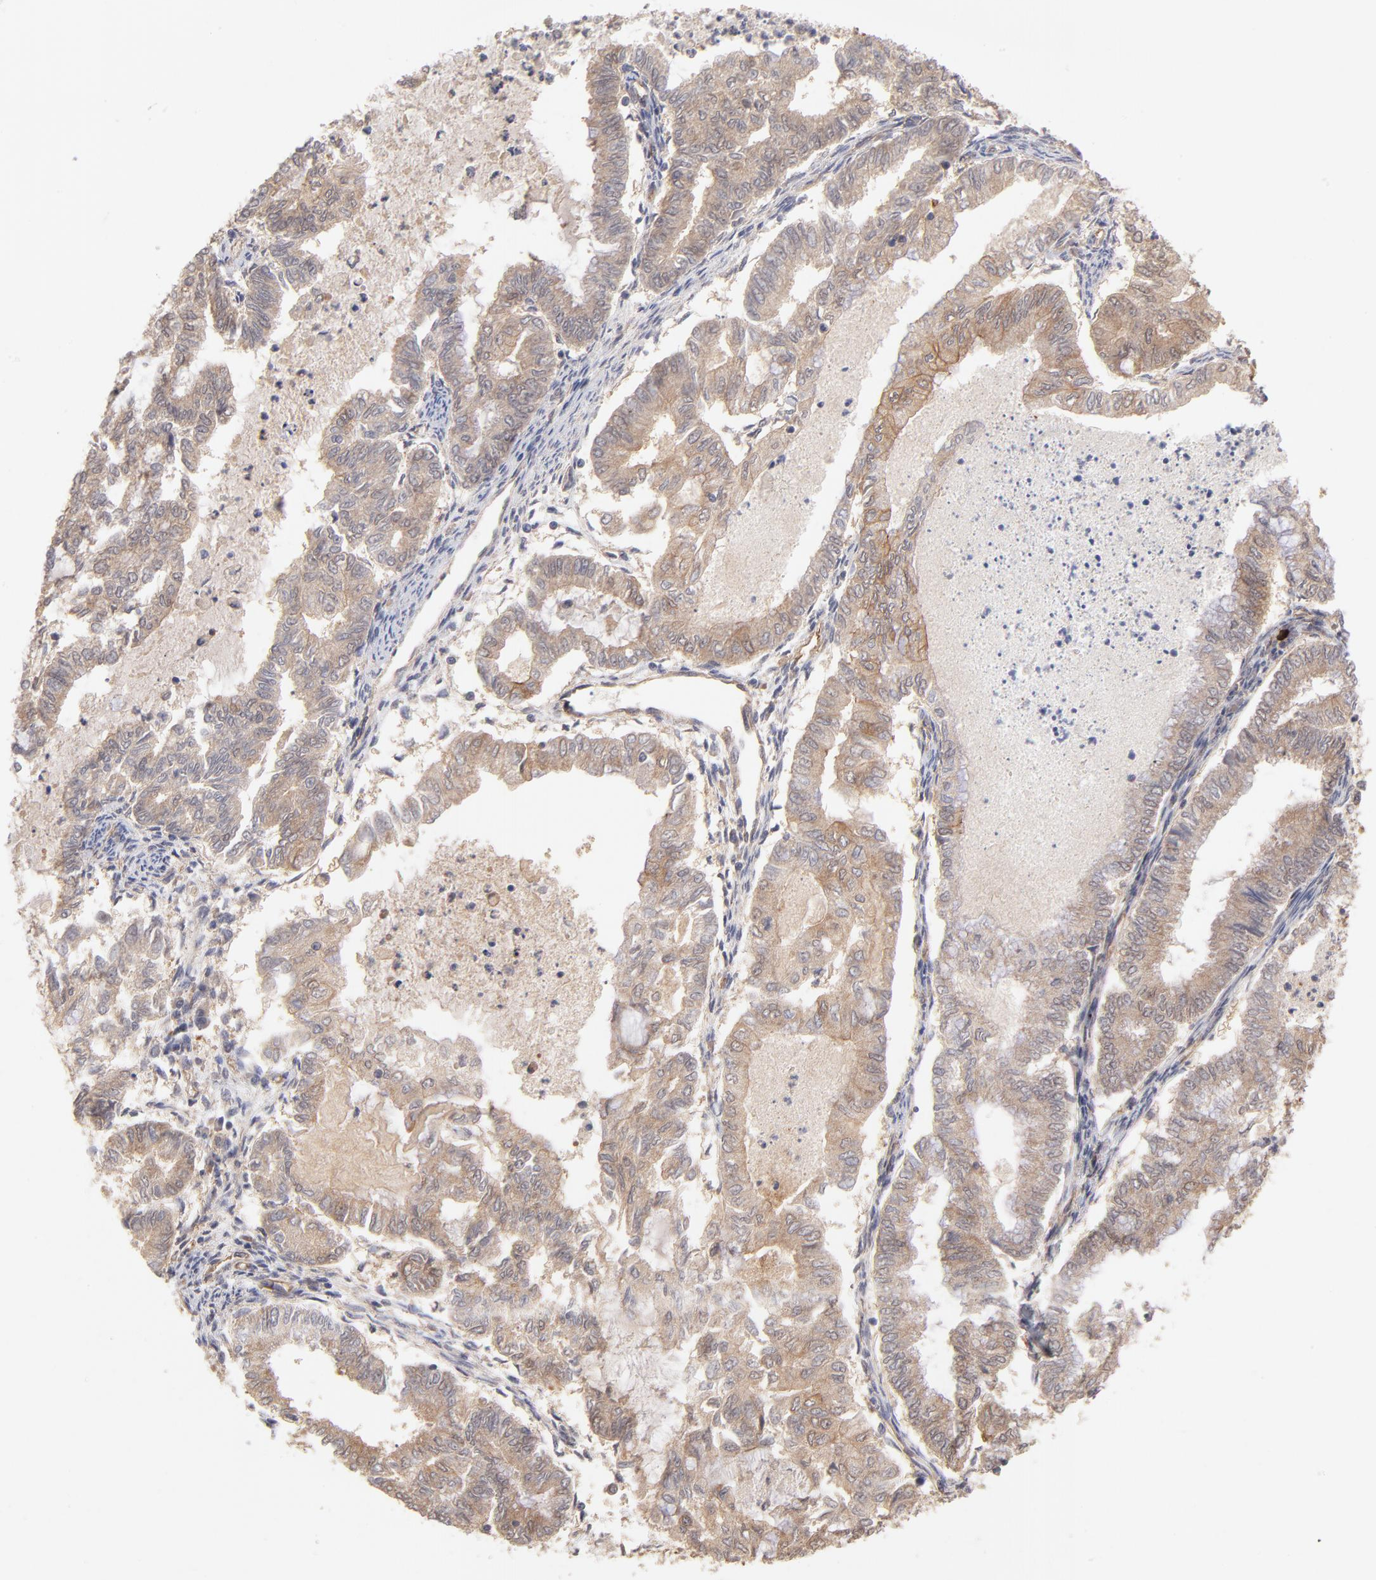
{"staining": {"intensity": "moderate", "quantity": ">75%", "location": "cytoplasmic/membranous"}, "tissue": "endometrial cancer", "cell_type": "Tumor cells", "image_type": "cancer", "snomed": [{"axis": "morphology", "description": "Adenocarcinoma, NOS"}, {"axis": "topography", "description": "Endometrium"}], "caption": "High-magnification brightfield microscopy of adenocarcinoma (endometrial) stained with DAB (3,3'-diaminobenzidine) (brown) and counterstained with hematoxylin (blue). tumor cells exhibit moderate cytoplasmic/membranous expression is seen in approximately>75% of cells.", "gene": "STAP2", "patient": {"sex": "female", "age": 79}}